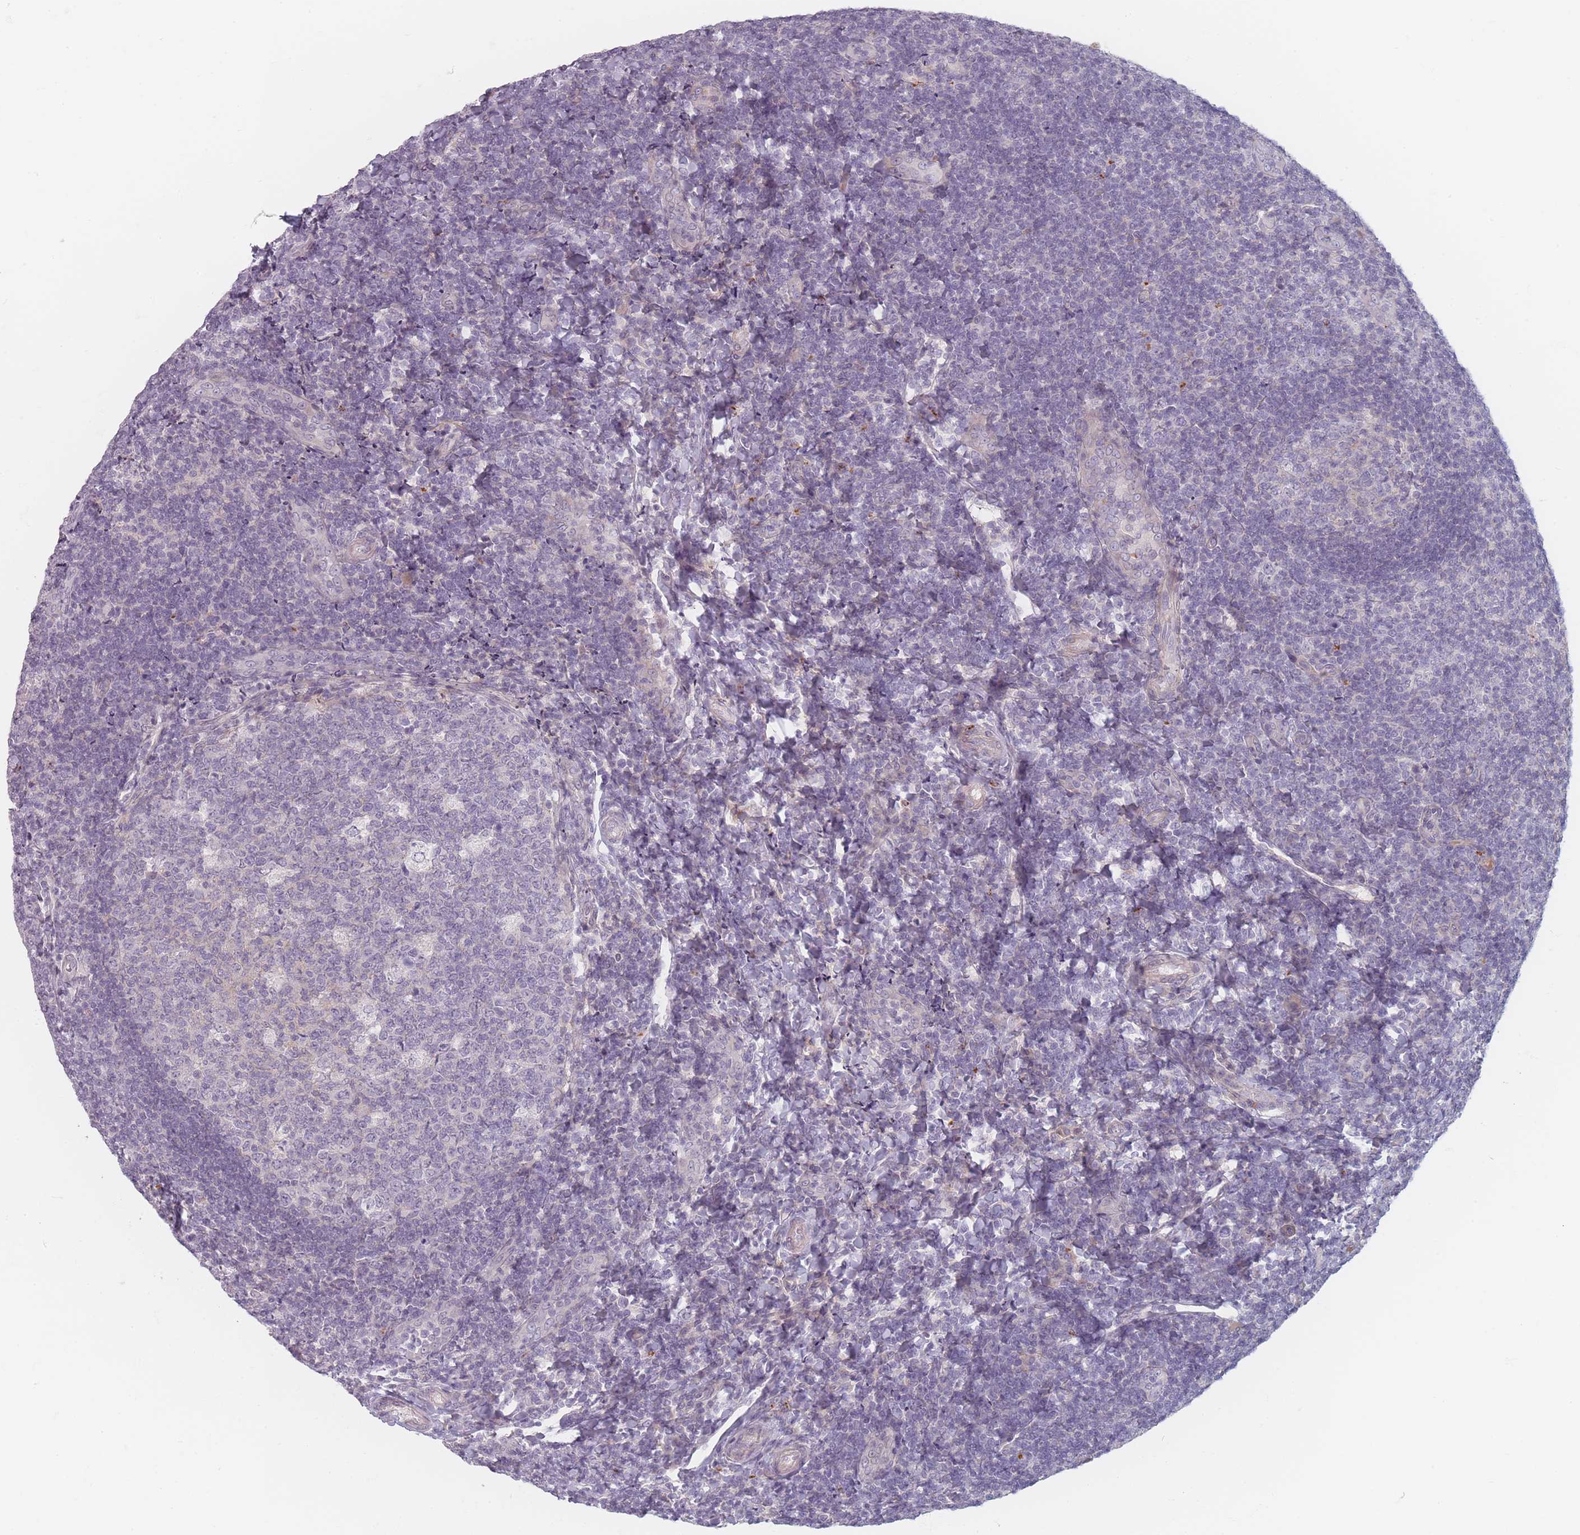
{"staining": {"intensity": "negative", "quantity": "none", "location": "none"}, "tissue": "tonsil", "cell_type": "Germinal center cells", "image_type": "normal", "snomed": [{"axis": "morphology", "description": "Normal tissue, NOS"}, {"axis": "topography", "description": "Tonsil"}], "caption": "Immunohistochemistry micrograph of benign tonsil: tonsil stained with DAB (3,3'-diaminobenzidine) displays no significant protein positivity in germinal center cells. Brightfield microscopy of IHC stained with DAB (brown) and hematoxylin (blue), captured at high magnification.", "gene": "TMOD1", "patient": {"sex": "male", "age": 17}}